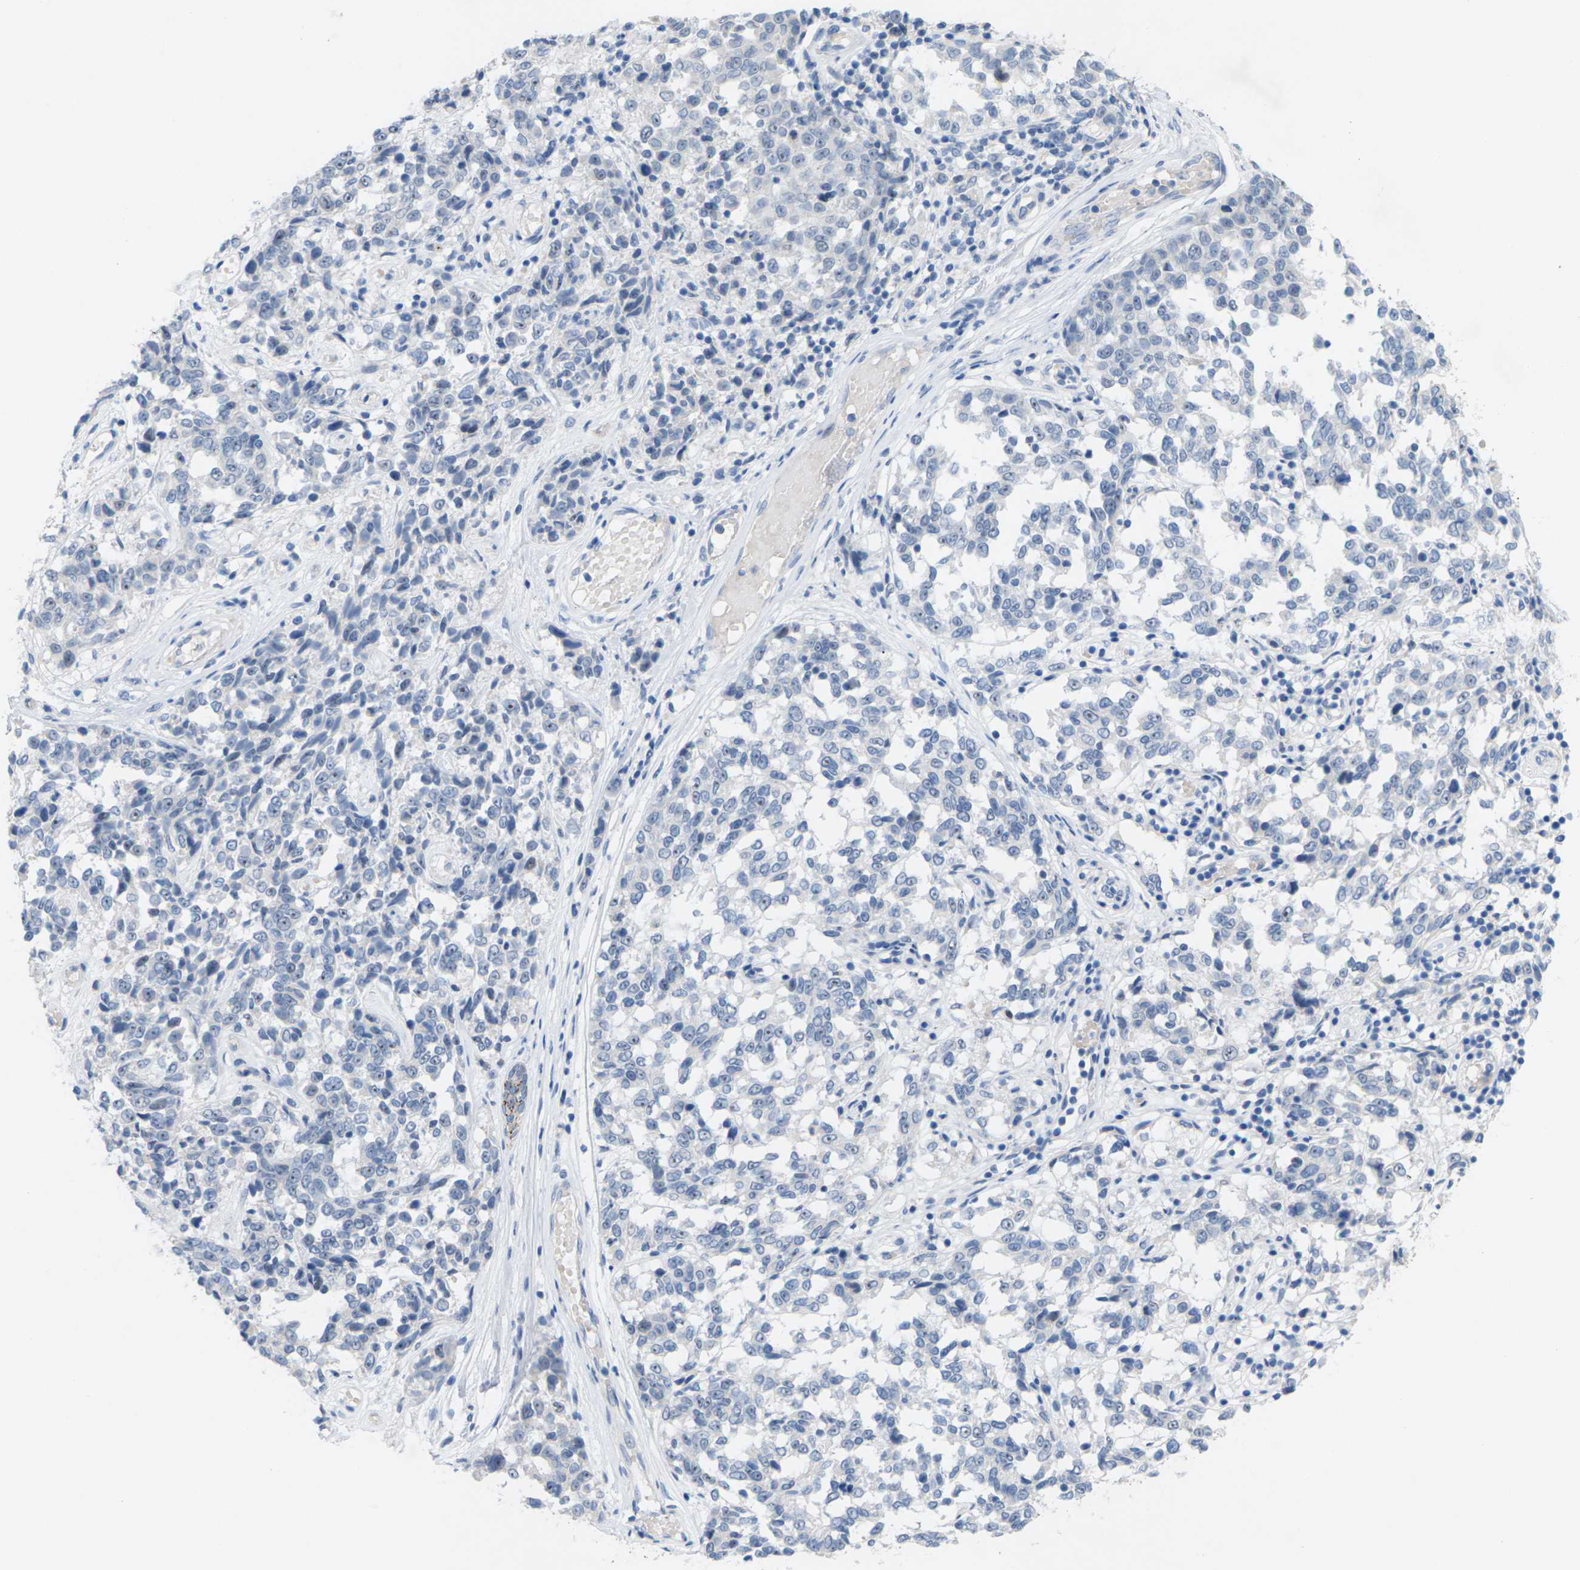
{"staining": {"intensity": "negative", "quantity": "none", "location": "none"}, "tissue": "melanoma", "cell_type": "Tumor cells", "image_type": "cancer", "snomed": [{"axis": "morphology", "description": "Malignant melanoma, NOS"}, {"axis": "topography", "description": "Skin"}], "caption": "Tumor cells are negative for brown protein staining in malignant melanoma.", "gene": "CLDN3", "patient": {"sex": "female", "age": 64}}